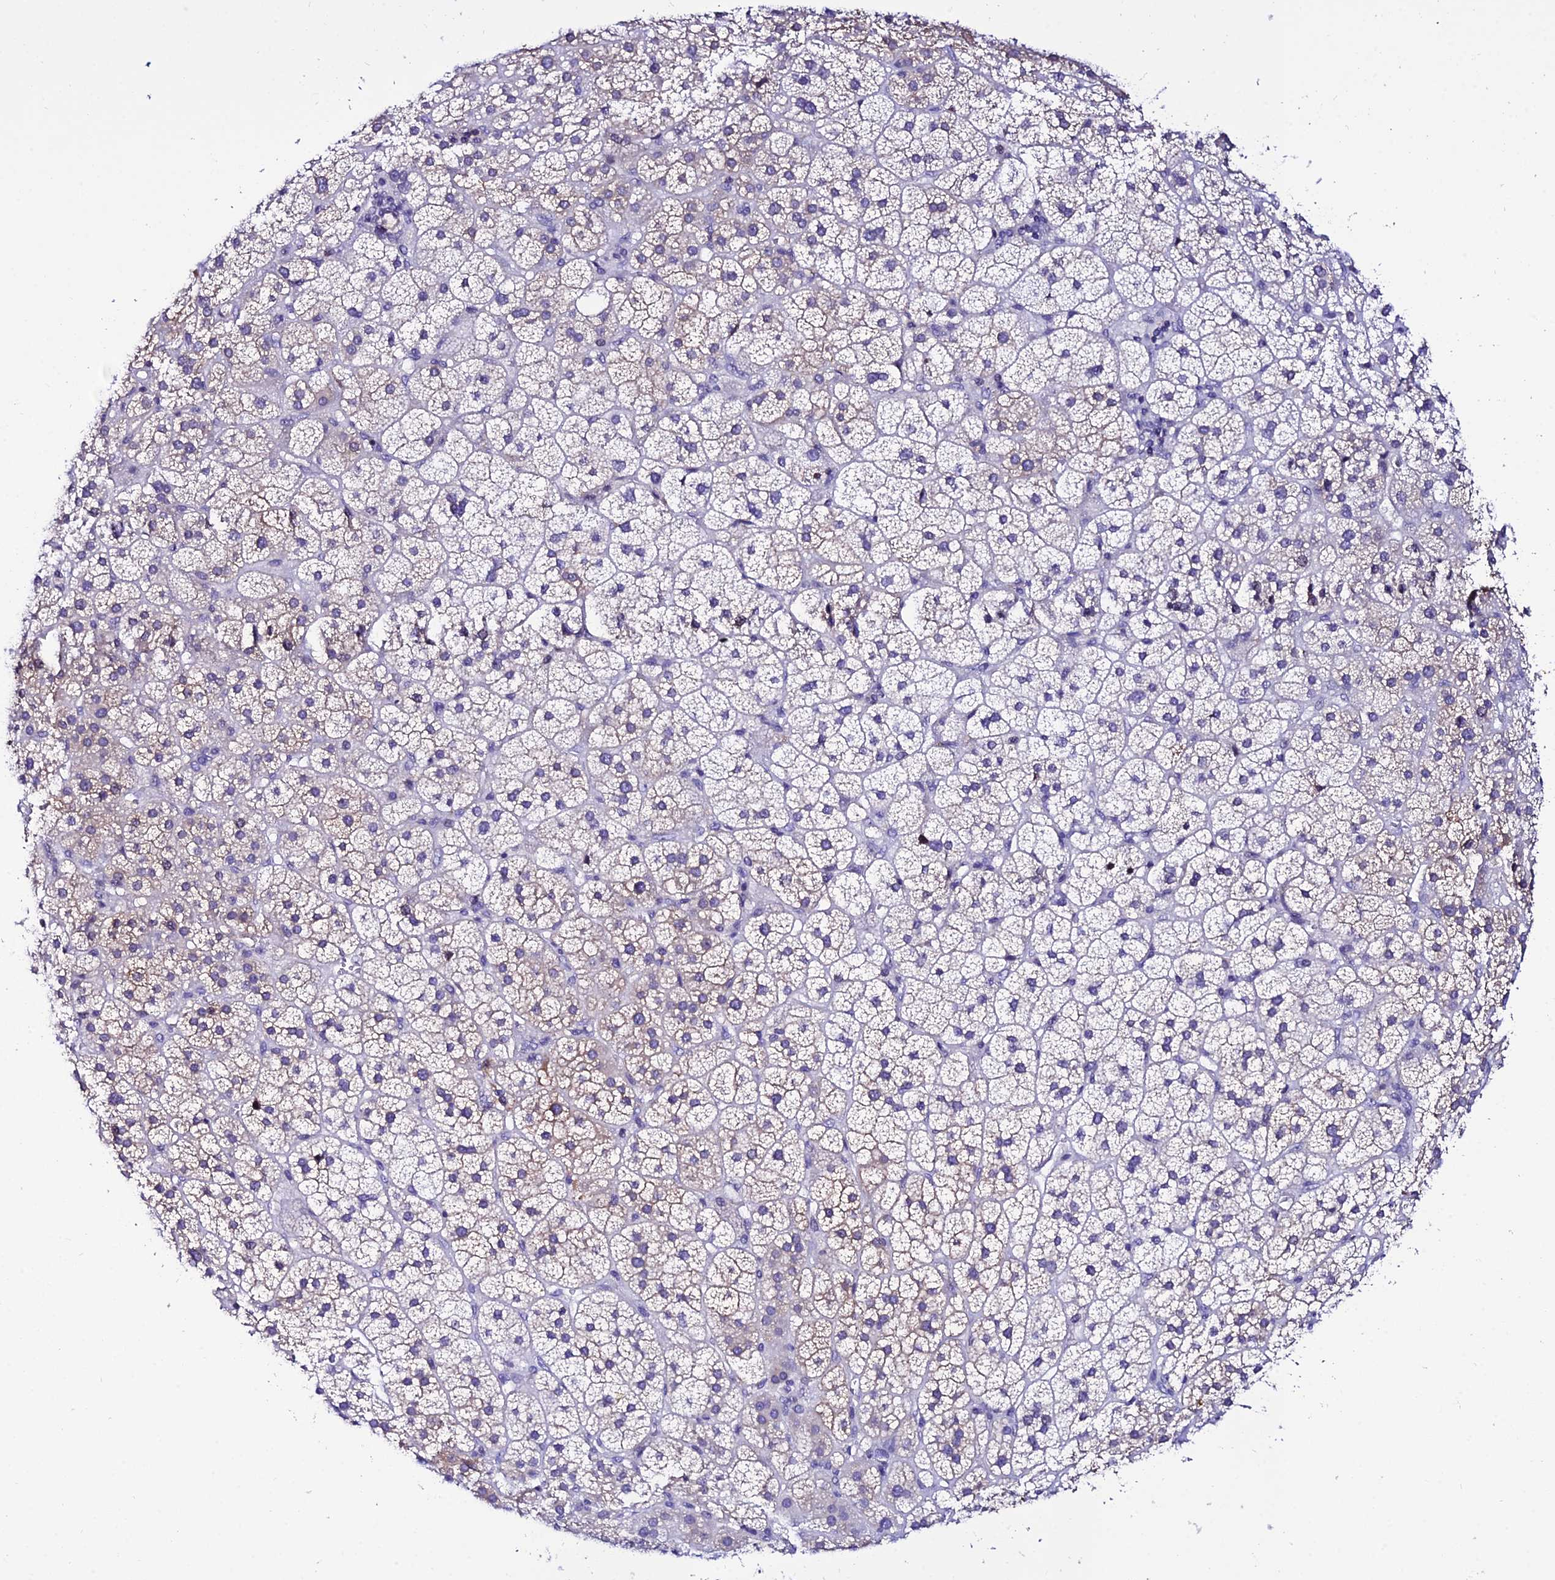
{"staining": {"intensity": "weak", "quantity": "<25%", "location": "cytoplasmic/membranous"}, "tissue": "adrenal gland", "cell_type": "Glandular cells", "image_type": "normal", "snomed": [{"axis": "morphology", "description": "Normal tissue, NOS"}, {"axis": "topography", "description": "Adrenal gland"}], "caption": "The image reveals no staining of glandular cells in unremarkable adrenal gland.", "gene": "DEFB132", "patient": {"sex": "female", "age": 70}}